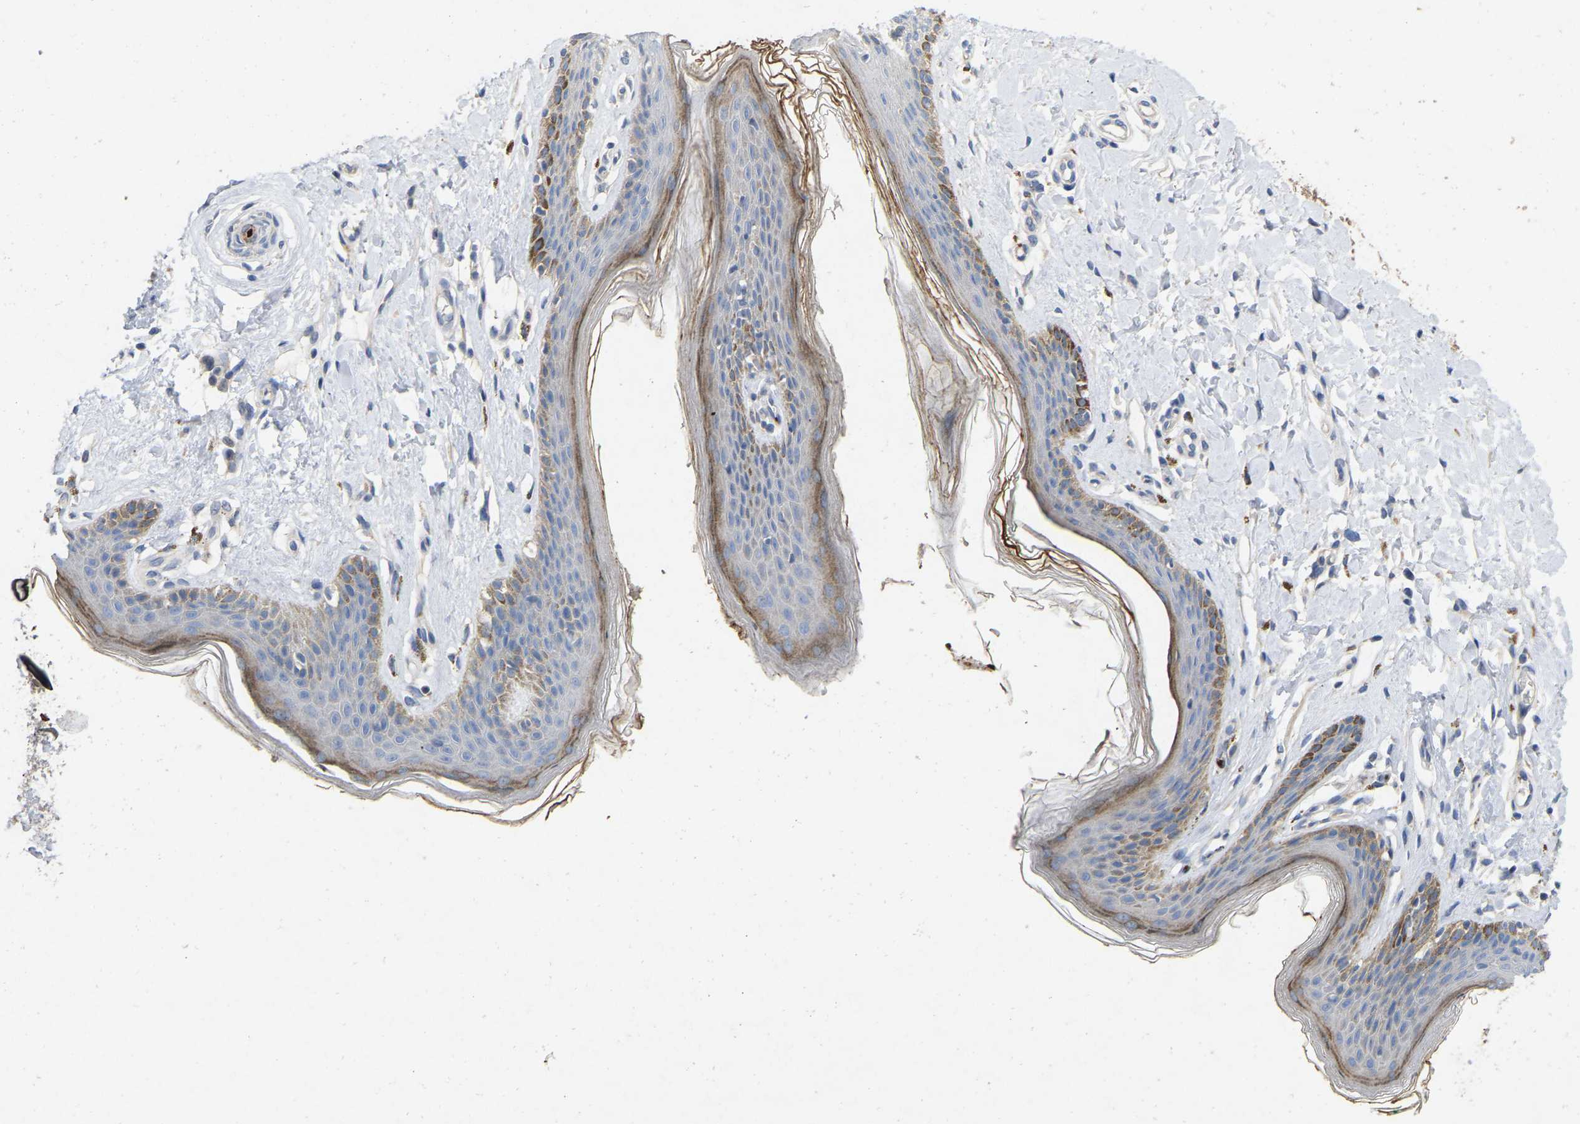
{"staining": {"intensity": "strong", "quantity": "<25%", "location": "cytoplasmic/membranous"}, "tissue": "skin", "cell_type": "Epidermal cells", "image_type": "normal", "snomed": [{"axis": "morphology", "description": "Normal tissue, NOS"}, {"axis": "topography", "description": "Vulva"}], "caption": "Approximately <25% of epidermal cells in normal skin exhibit strong cytoplasmic/membranous protein positivity as visualized by brown immunohistochemical staining.", "gene": "RHEB", "patient": {"sex": "female", "age": 66}}